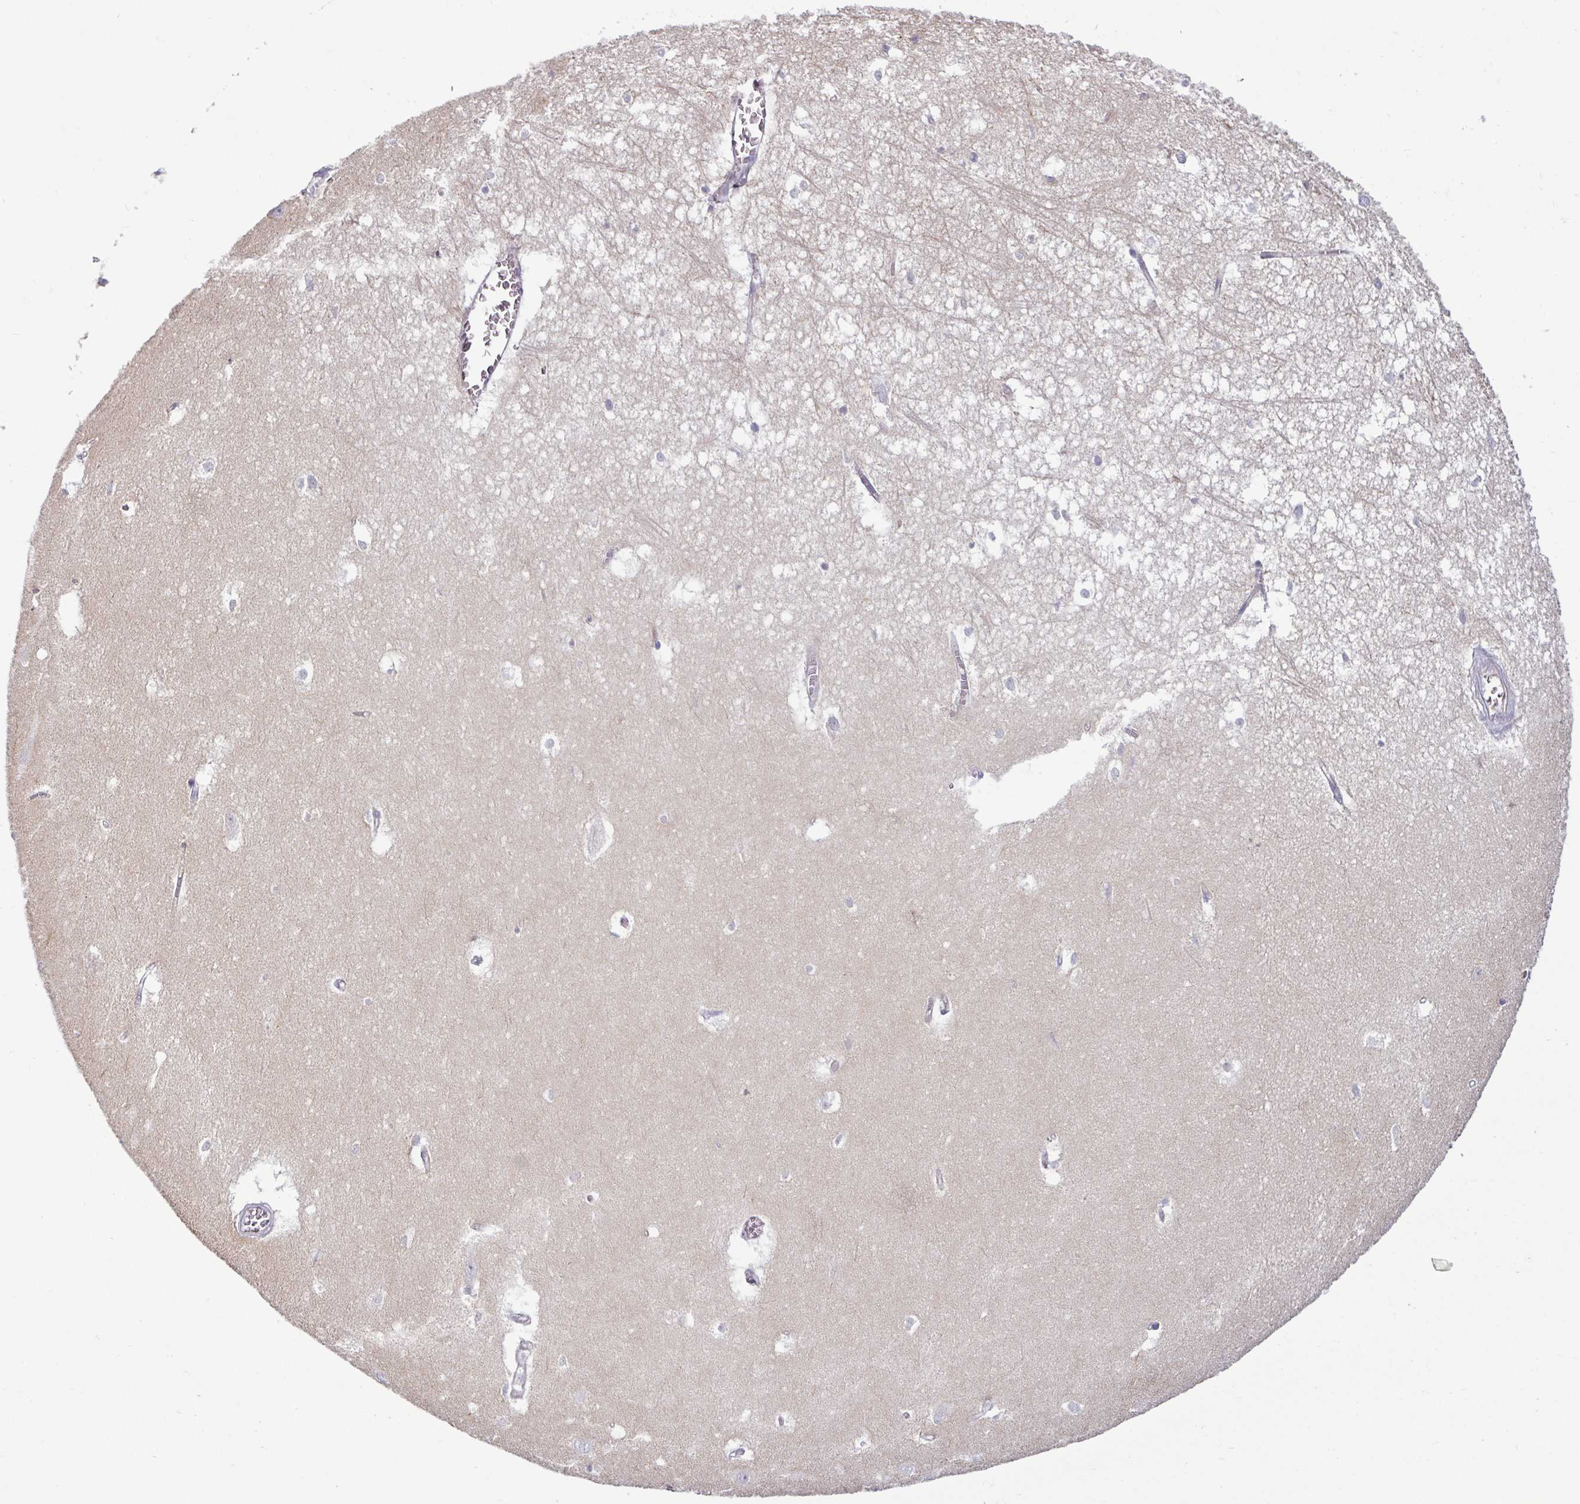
{"staining": {"intensity": "negative", "quantity": "none", "location": "none"}, "tissue": "hippocampus", "cell_type": "Glial cells", "image_type": "normal", "snomed": [{"axis": "morphology", "description": "Normal tissue, NOS"}, {"axis": "topography", "description": "Hippocampus"}], "caption": "Immunohistochemistry (IHC) photomicrograph of unremarkable human hippocampus stained for a protein (brown), which demonstrates no positivity in glial cells.", "gene": "ACAP3", "patient": {"sex": "female", "age": 64}}